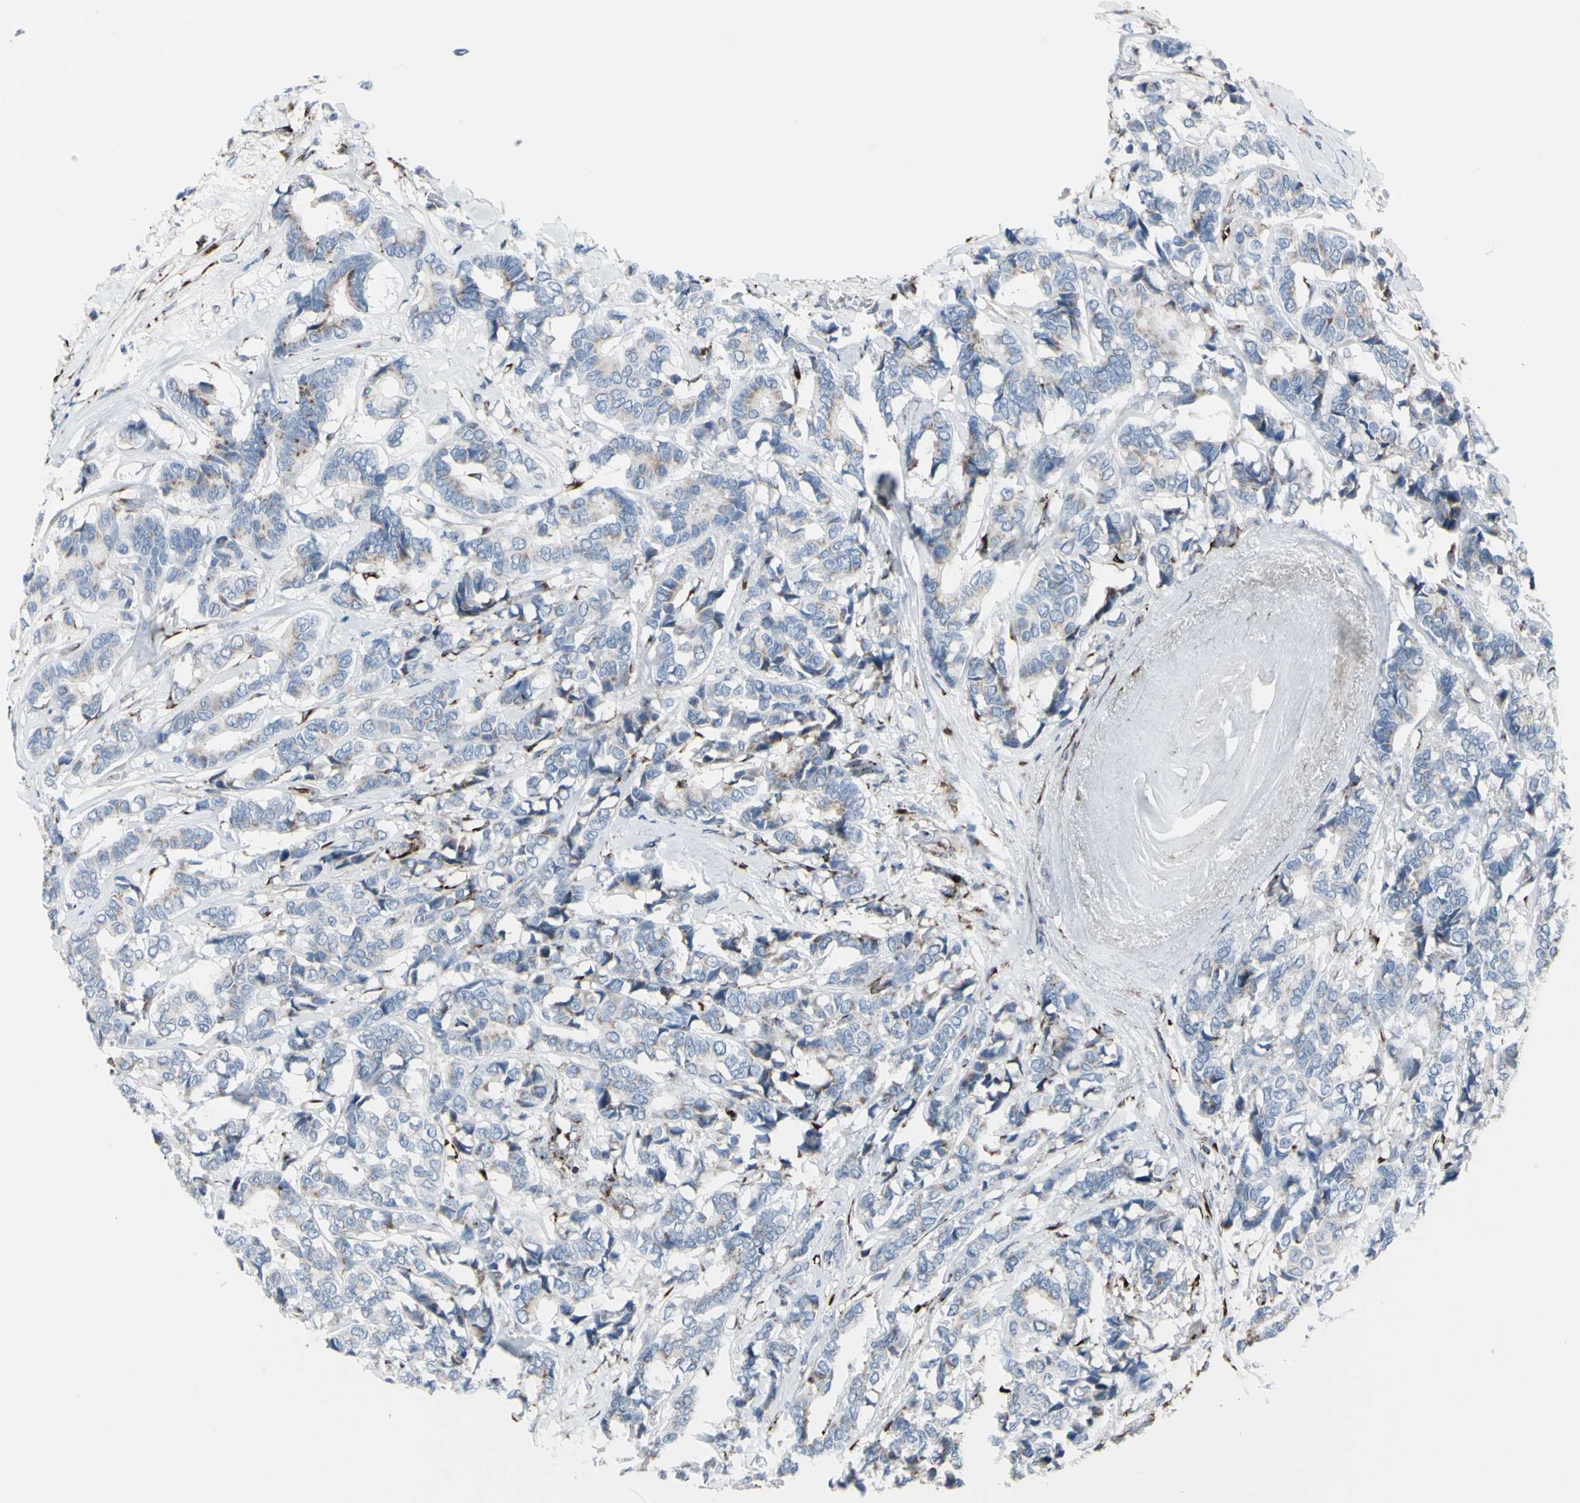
{"staining": {"intensity": "weak", "quantity": "<25%", "location": "cytoplasmic/membranous"}, "tissue": "breast cancer", "cell_type": "Tumor cells", "image_type": "cancer", "snomed": [{"axis": "morphology", "description": "Duct carcinoma"}, {"axis": "topography", "description": "Breast"}], "caption": "Photomicrograph shows no protein staining in tumor cells of breast cancer (infiltrating ductal carcinoma) tissue.", "gene": "GLG1", "patient": {"sex": "female", "age": 87}}